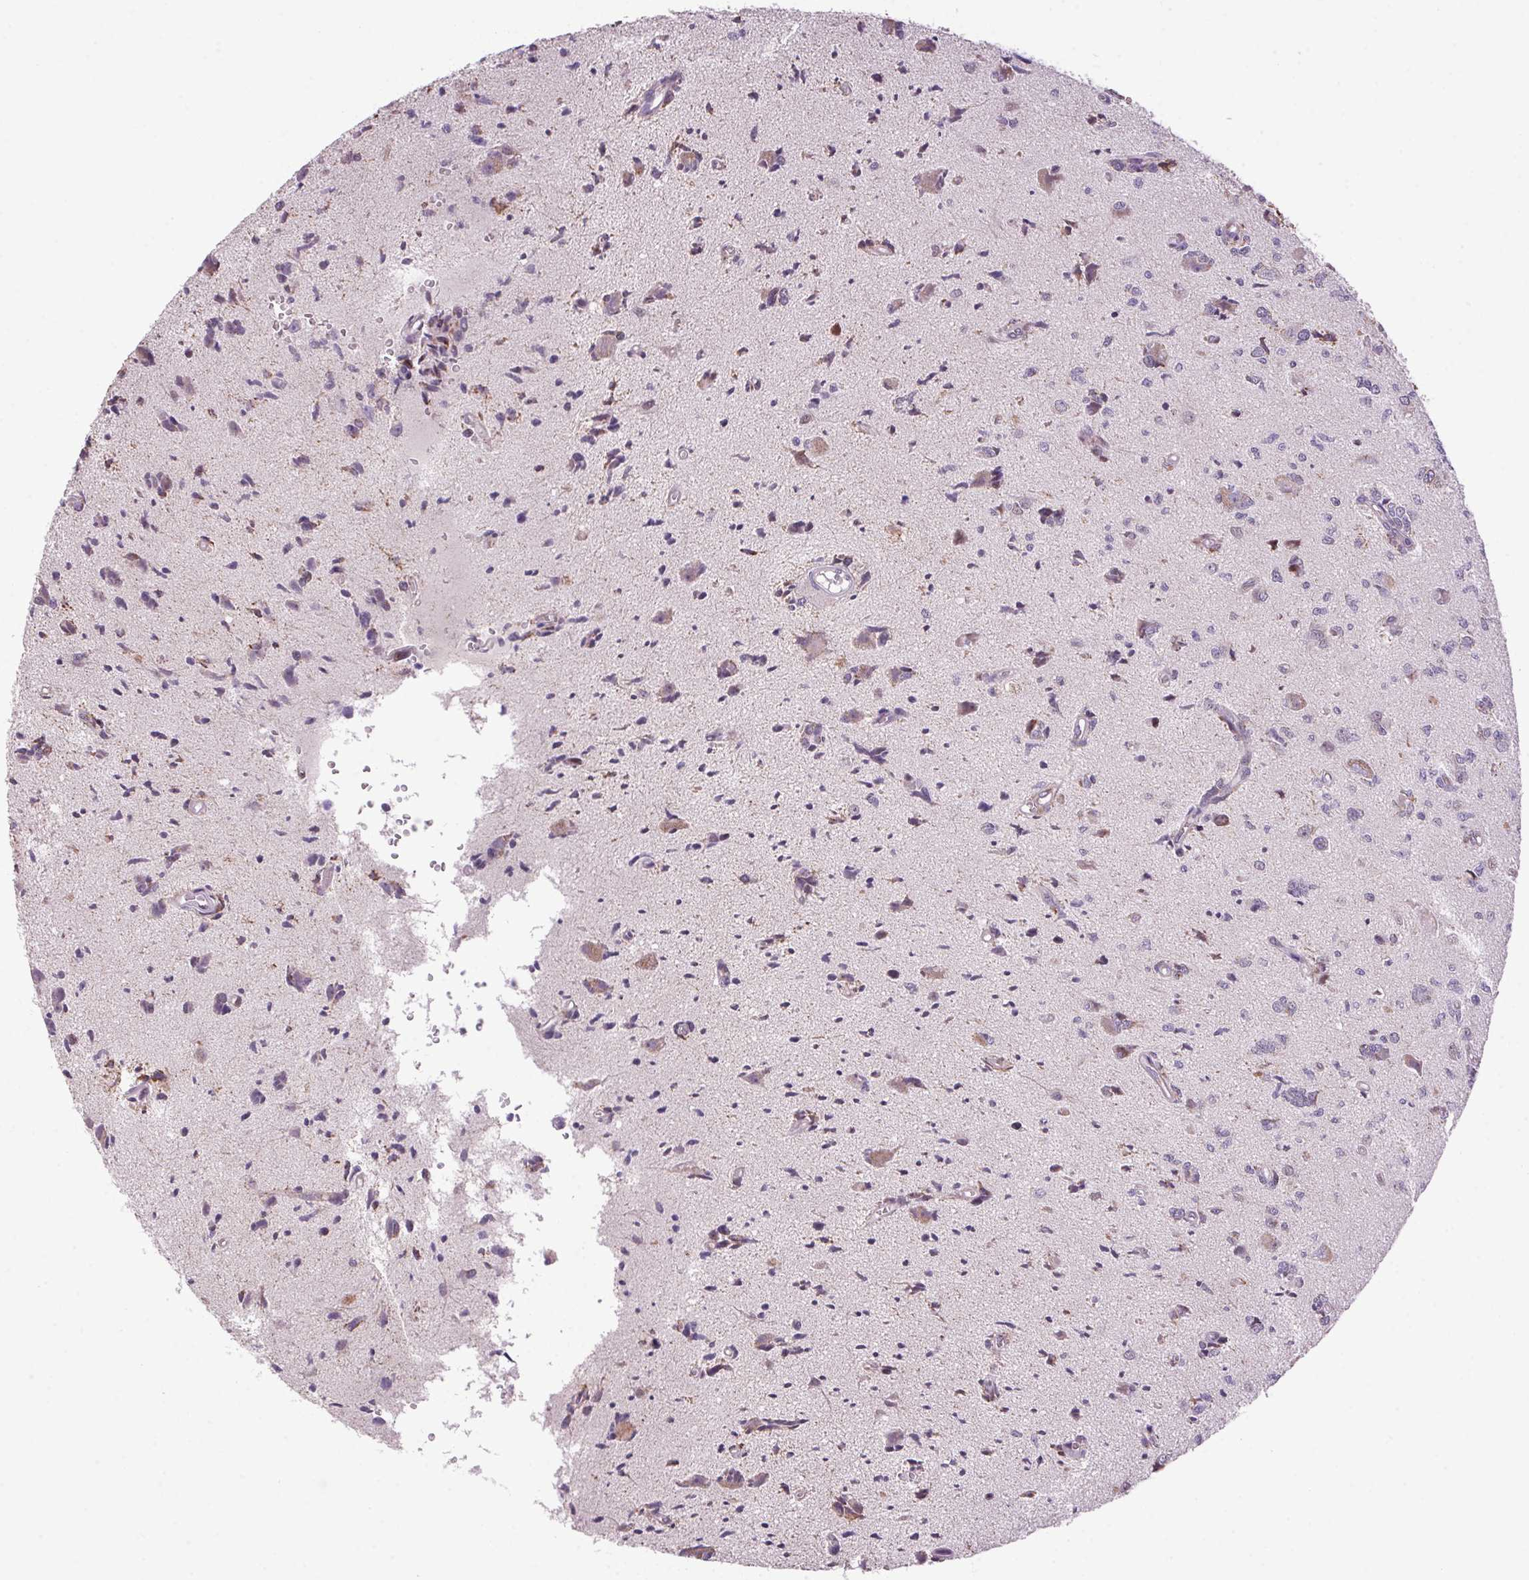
{"staining": {"intensity": "negative", "quantity": "none", "location": "none"}, "tissue": "glioma", "cell_type": "Tumor cells", "image_type": "cancer", "snomed": [{"axis": "morphology", "description": "Glioma, malignant, High grade"}, {"axis": "topography", "description": "Brain"}], "caption": "Tumor cells show no significant protein positivity in glioma. The staining is performed using DAB (3,3'-diaminobenzidine) brown chromogen with nuclei counter-stained in using hematoxylin.", "gene": "AKR1E2", "patient": {"sex": "male", "age": 67}}